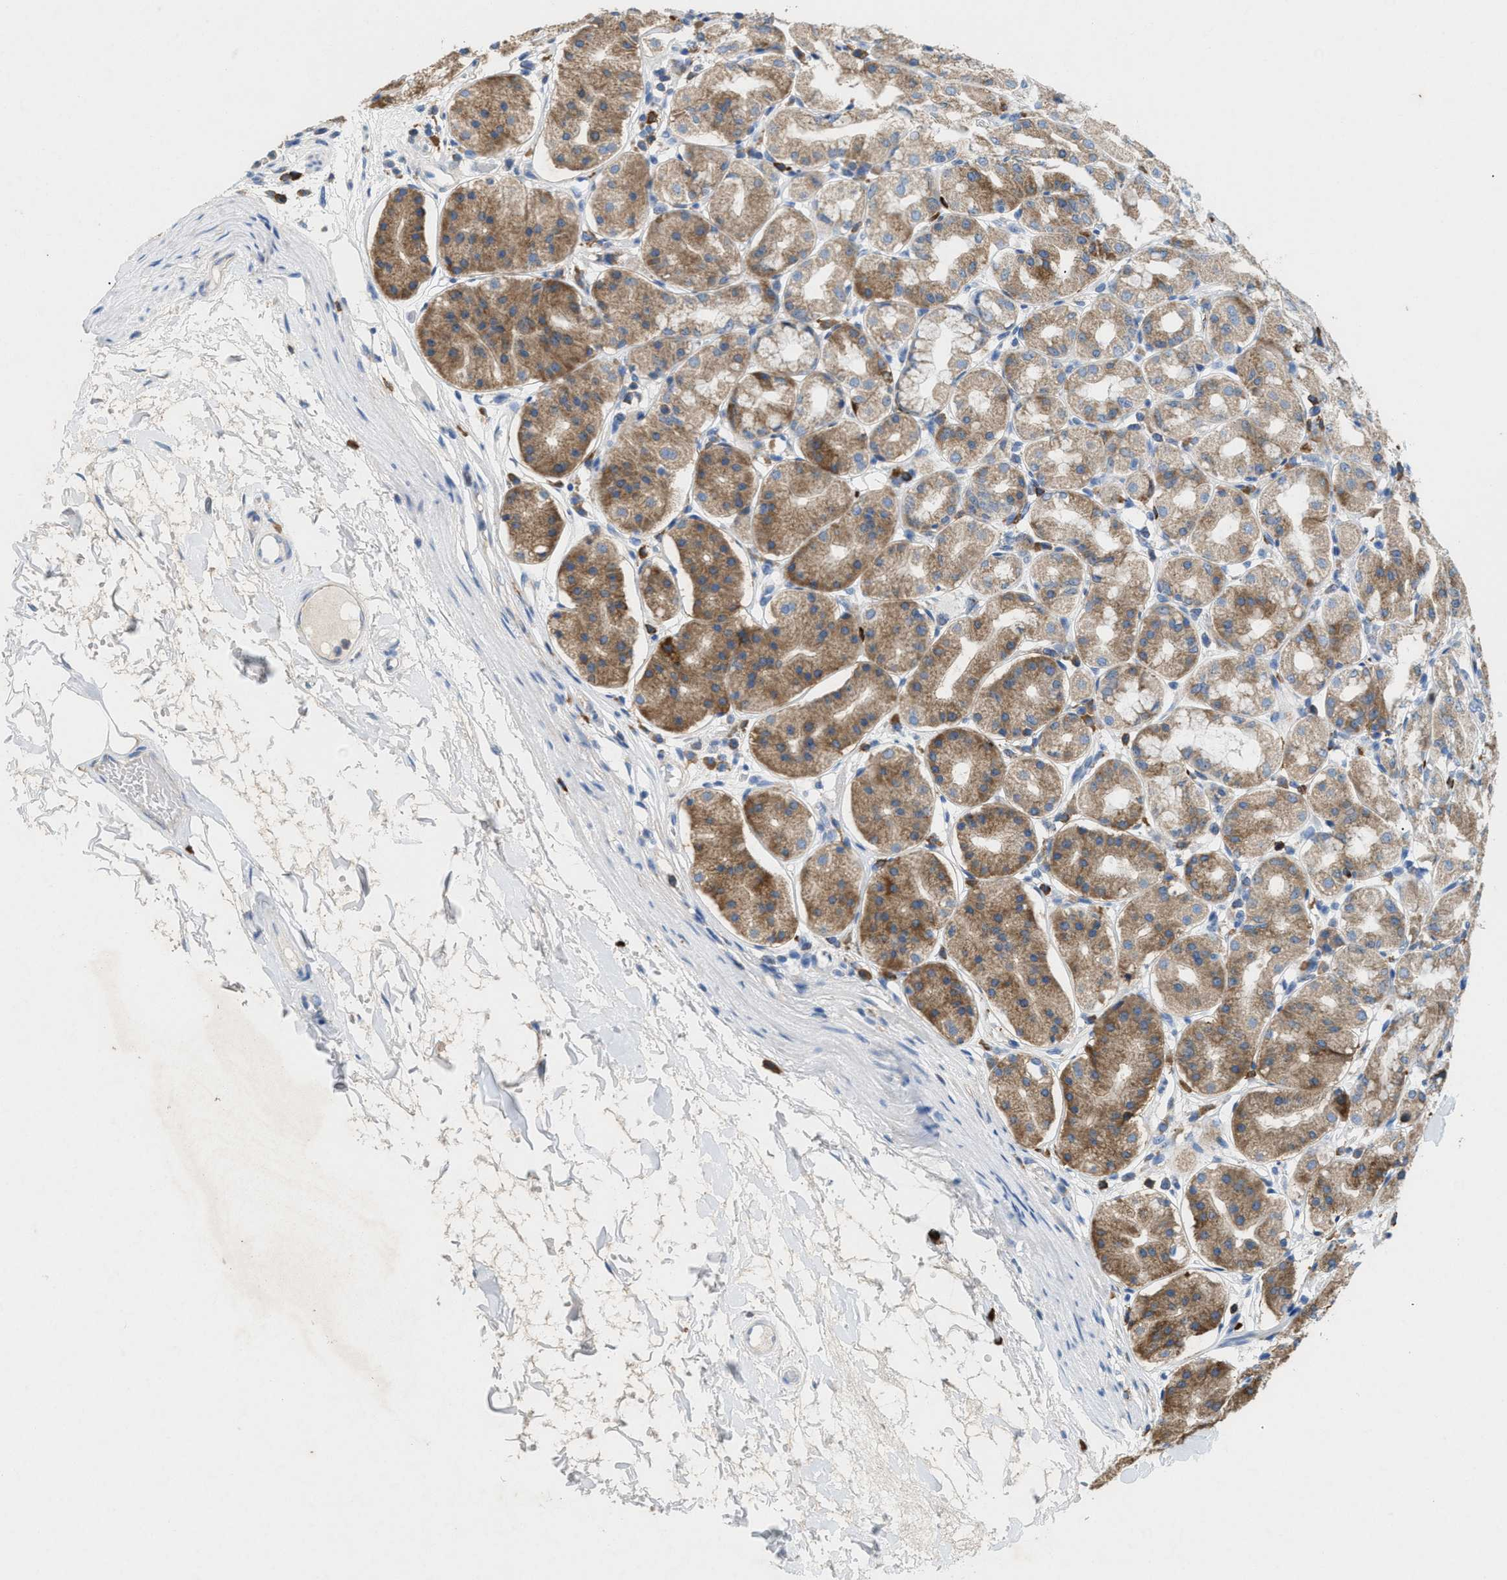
{"staining": {"intensity": "moderate", "quantity": "25%-75%", "location": "cytoplasmic/membranous"}, "tissue": "stomach", "cell_type": "Glandular cells", "image_type": "normal", "snomed": [{"axis": "morphology", "description": "Normal tissue, NOS"}, {"axis": "topography", "description": "Stomach"}, {"axis": "topography", "description": "Stomach, lower"}], "caption": "Protein analysis of unremarkable stomach shows moderate cytoplasmic/membranous staining in approximately 25%-75% of glandular cells. (DAB IHC with brightfield microscopy, high magnification).", "gene": "DYNC2I1", "patient": {"sex": "female", "age": 56}}